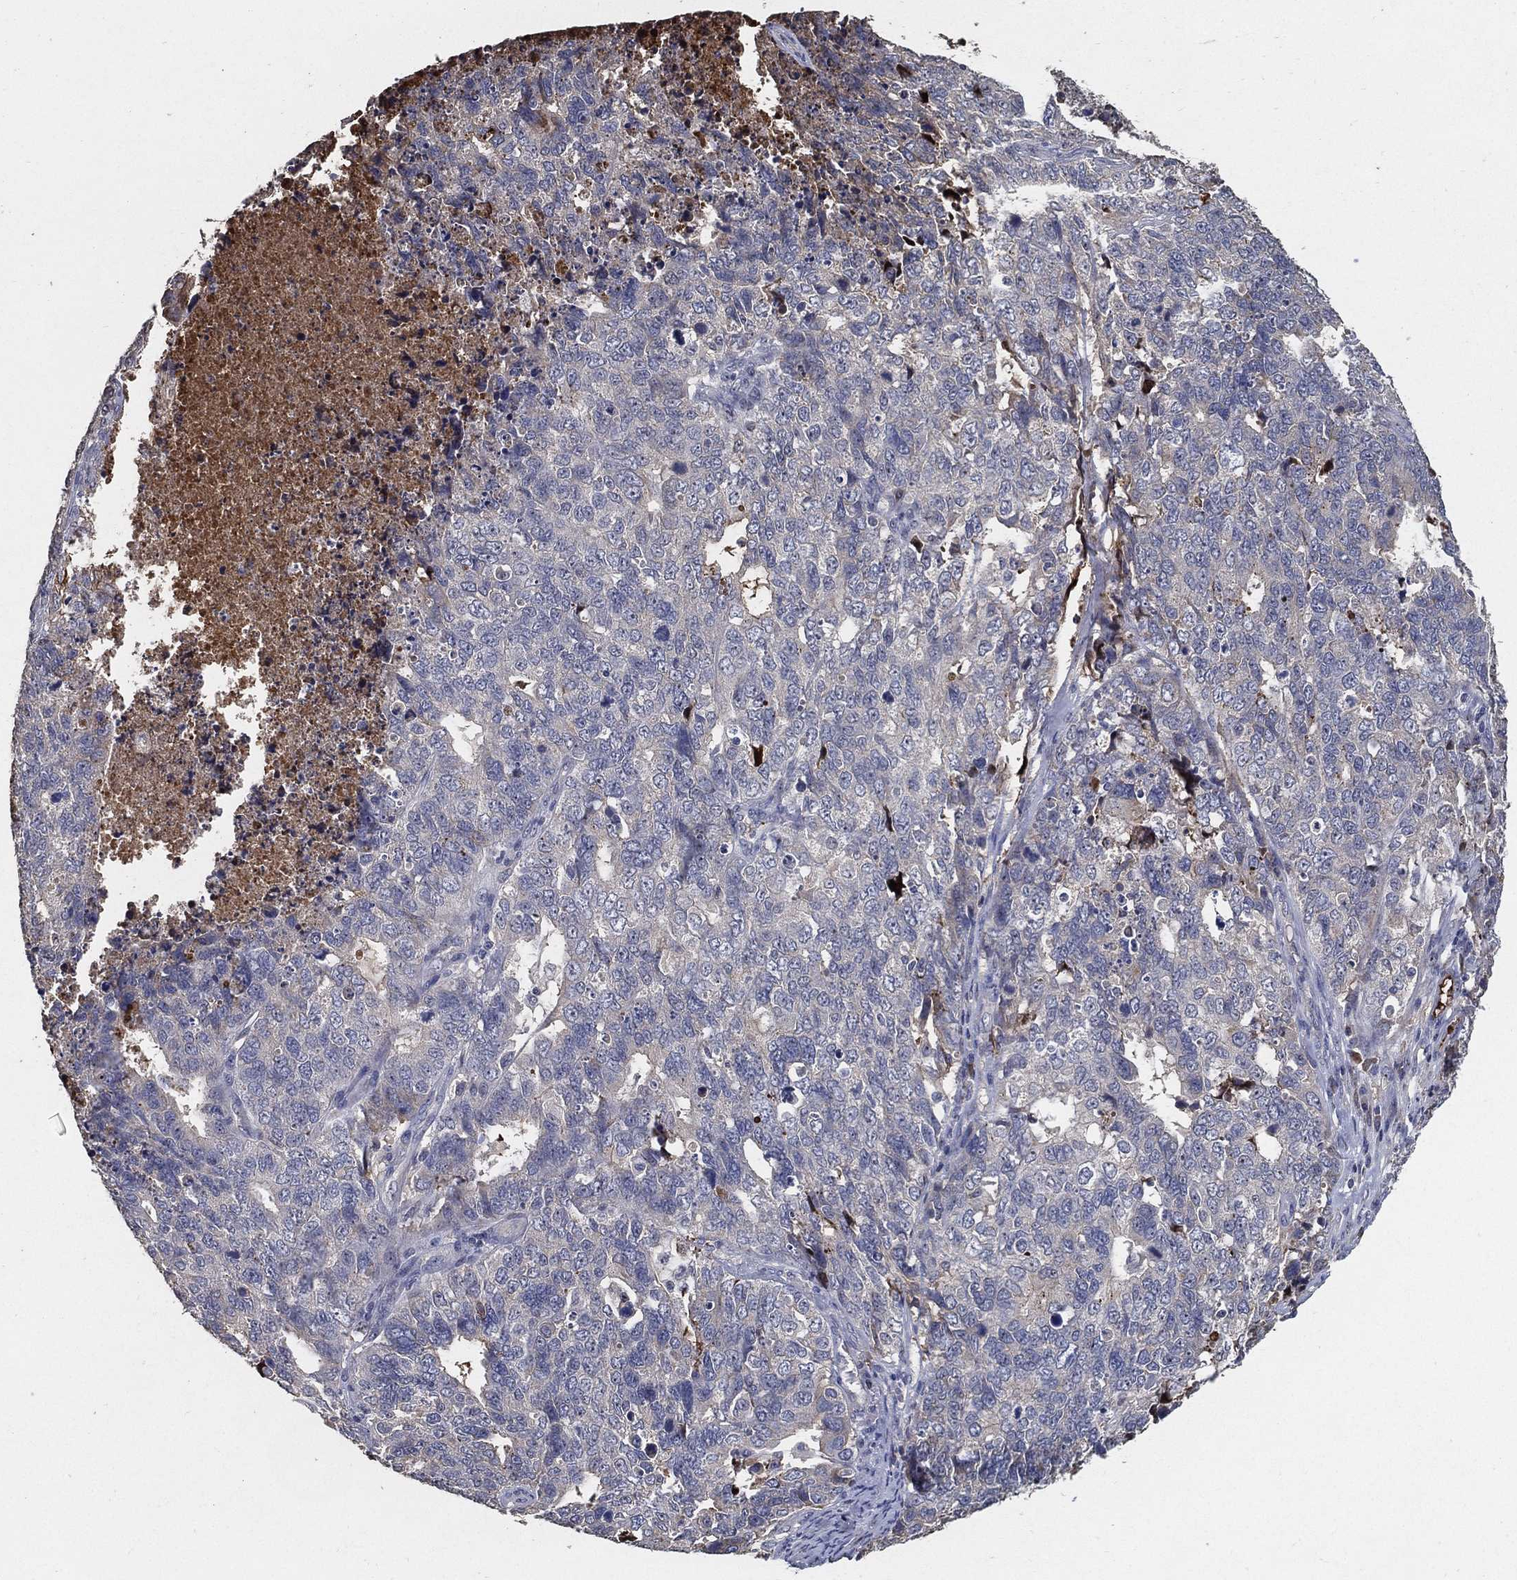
{"staining": {"intensity": "negative", "quantity": "none", "location": "none"}, "tissue": "cervical cancer", "cell_type": "Tumor cells", "image_type": "cancer", "snomed": [{"axis": "morphology", "description": "Squamous cell carcinoma, NOS"}, {"axis": "topography", "description": "Cervix"}], "caption": "Immunohistochemical staining of human cervical cancer (squamous cell carcinoma) demonstrates no significant positivity in tumor cells.", "gene": "EFNA1", "patient": {"sex": "female", "age": 63}}